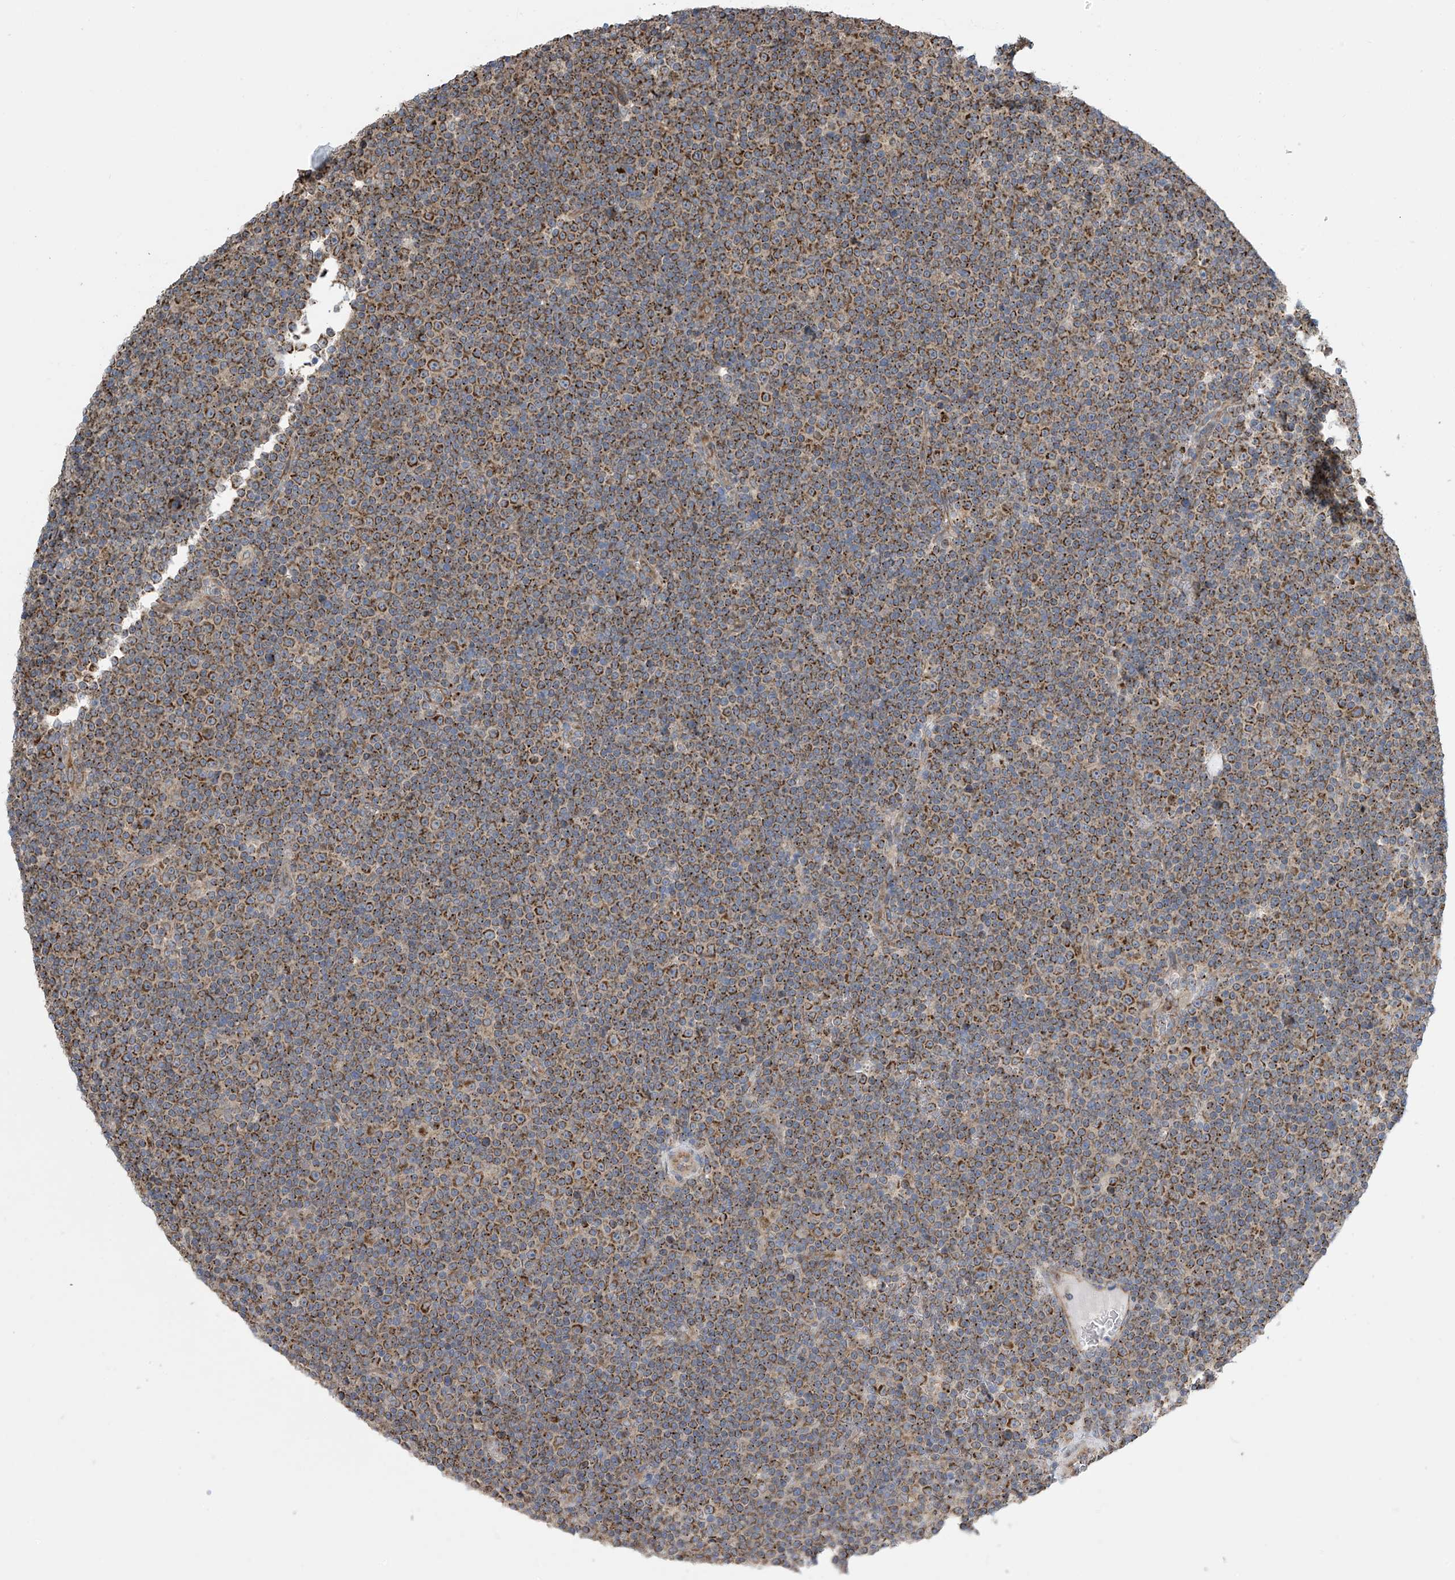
{"staining": {"intensity": "strong", "quantity": ">75%", "location": "cytoplasmic/membranous"}, "tissue": "lymphoma", "cell_type": "Tumor cells", "image_type": "cancer", "snomed": [{"axis": "morphology", "description": "Malignant lymphoma, non-Hodgkin's type, Low grade"}, {"axis": "topography", "description": "Lymph node"}], "caption": "An image of human malignant lymphoma, non-Hodgkin's type (low-grade) stained for a protein shows strong cytoplasmic/membranous brown staining in tumor cells.", "gene": "PNPT1", "patient": {"sex": "female", "age": 67}}